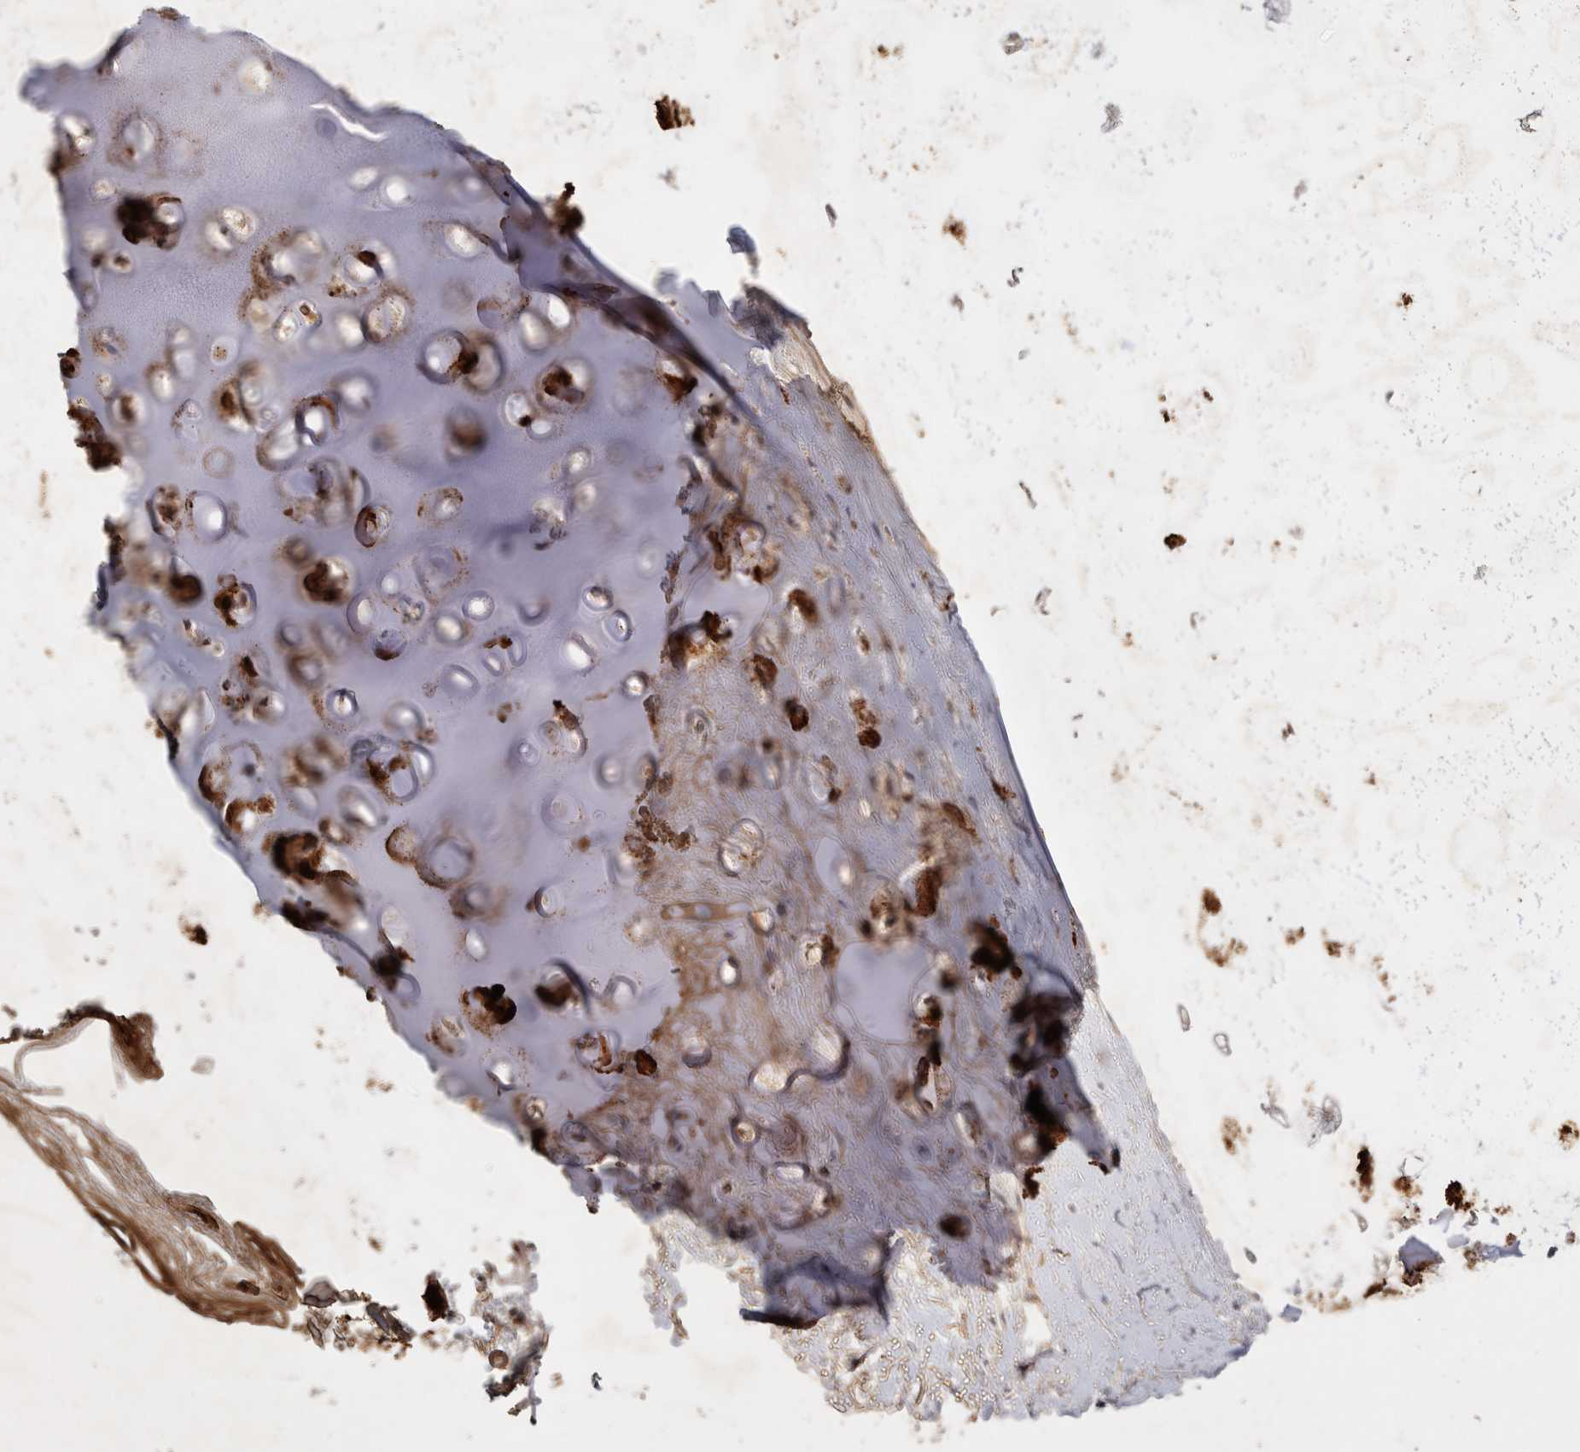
{"staining": {"intensity": "moderate", "quantity": ">75%", "location": "cytoplasmic/membranous"}, "tissue": "adipose tissue", "cell_type": "Adipocytes", "image_type": "normal", "snomed": [{"axis": "morphology", "description": "Normal tissue, NOS"}, {"axis": "topography", "description": "Bronchus"}], "caption": "The photomicrograph exhibits immunohistochemical staining of normal adipose tissue. There is moderate cytoplasmic/membranous expression is identified in approximately >75% of adipocytes.", "gene": "PPP1R42", "patient": {"sex": "male", "age": 66}}